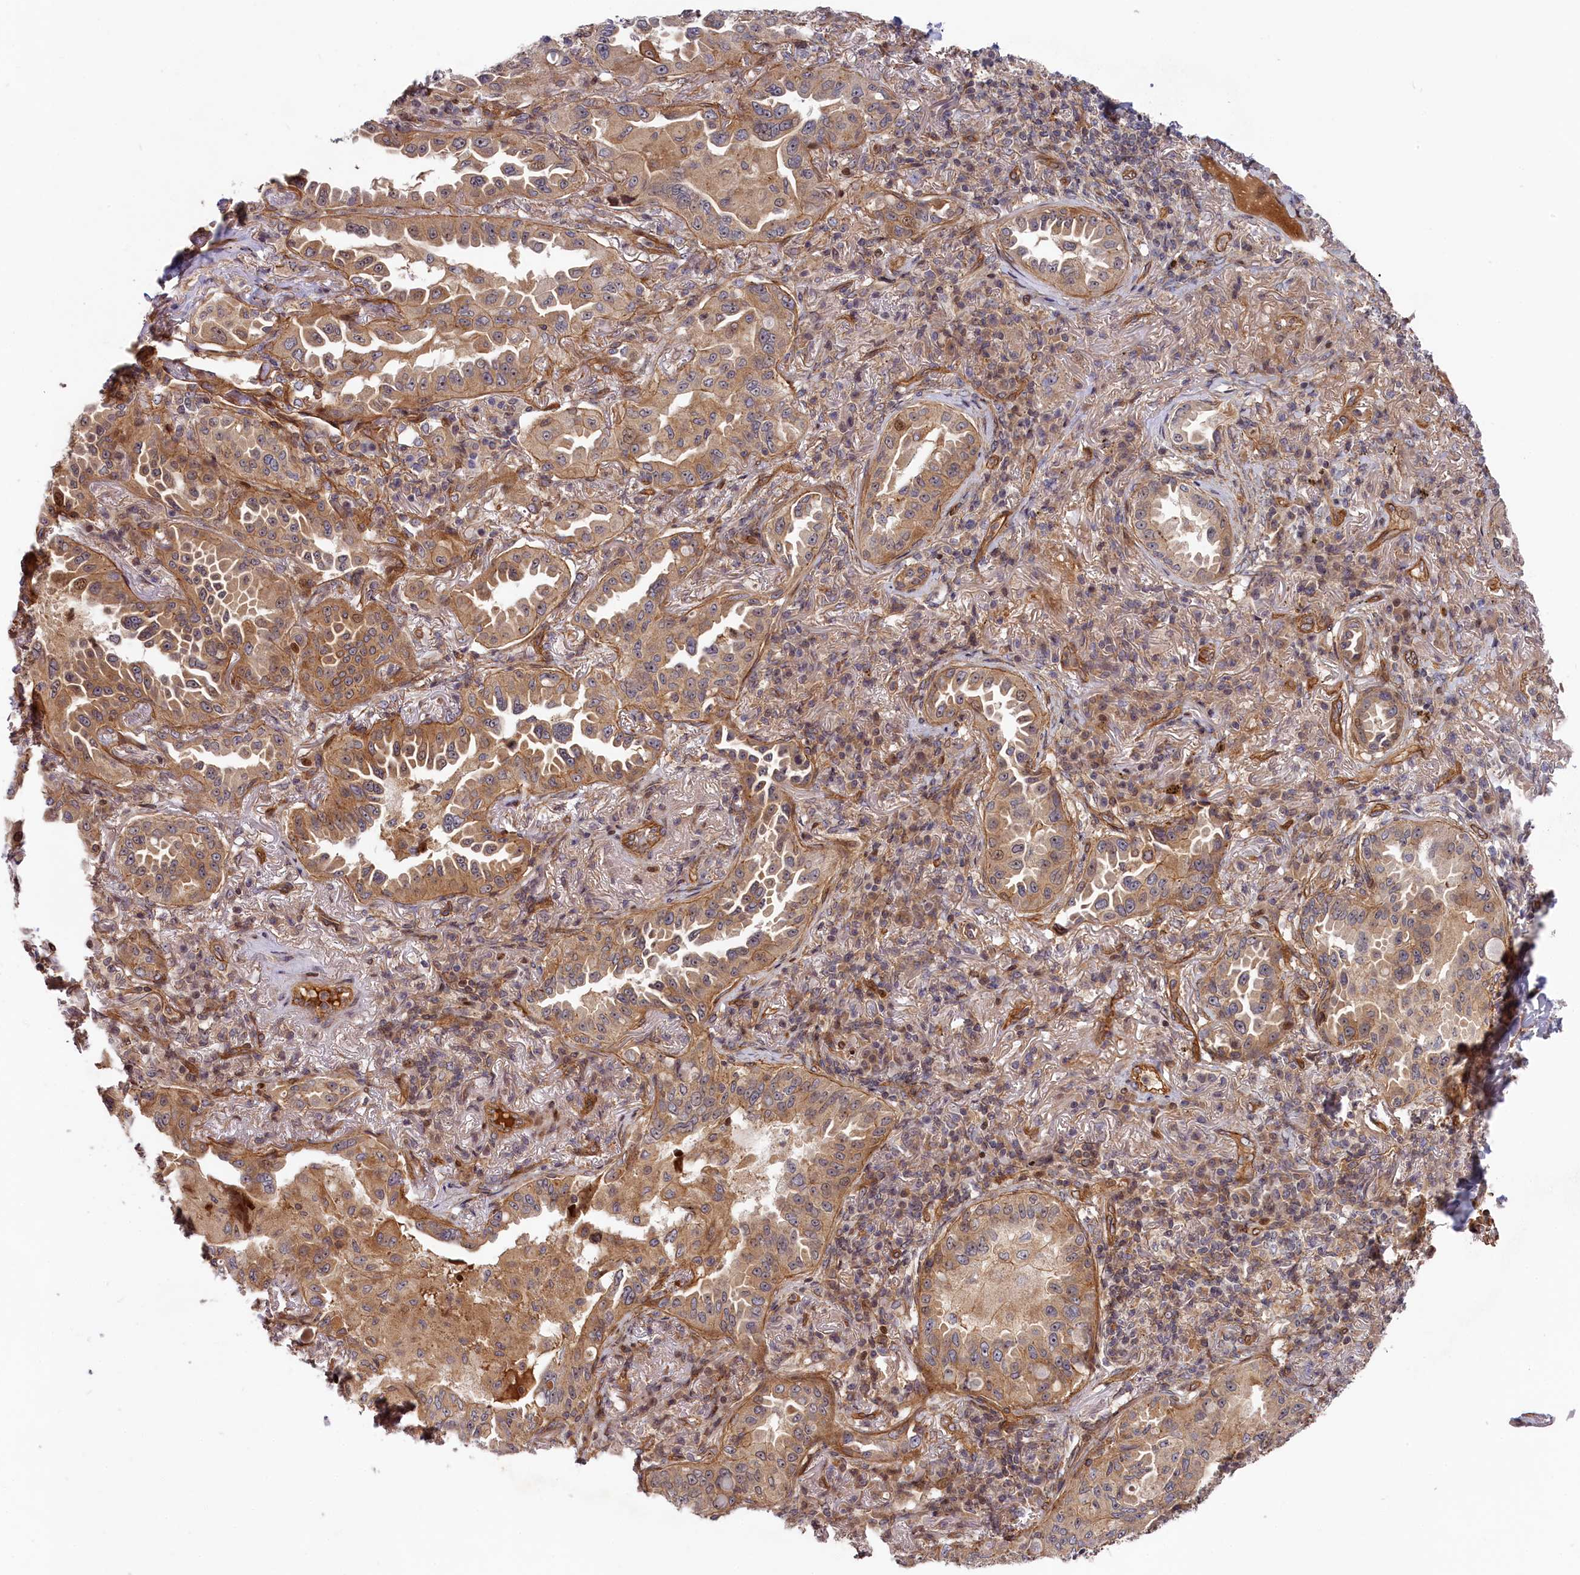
{"staining": {"intensity": "moderate", "quantity": ">75%", "location": "cytoplasmic/membranous"}, "tissue": "lung cancer", "cell_type": "Tumor cells", "image_type": "cancer", "snomed": [{"axis": "morphology", "description": "Adenocarcinoma, NOS"}, {"axis": "topography", "description": "Lung"}], "caption": "There is medium levels of moderate cytoplasmic/membranous staining in tumor cells of lung cancer, as demonstrated by immunohistochemical staining (brown color).", "gene": "CEP44", "patient": {"sex": "female", "age": 69}}